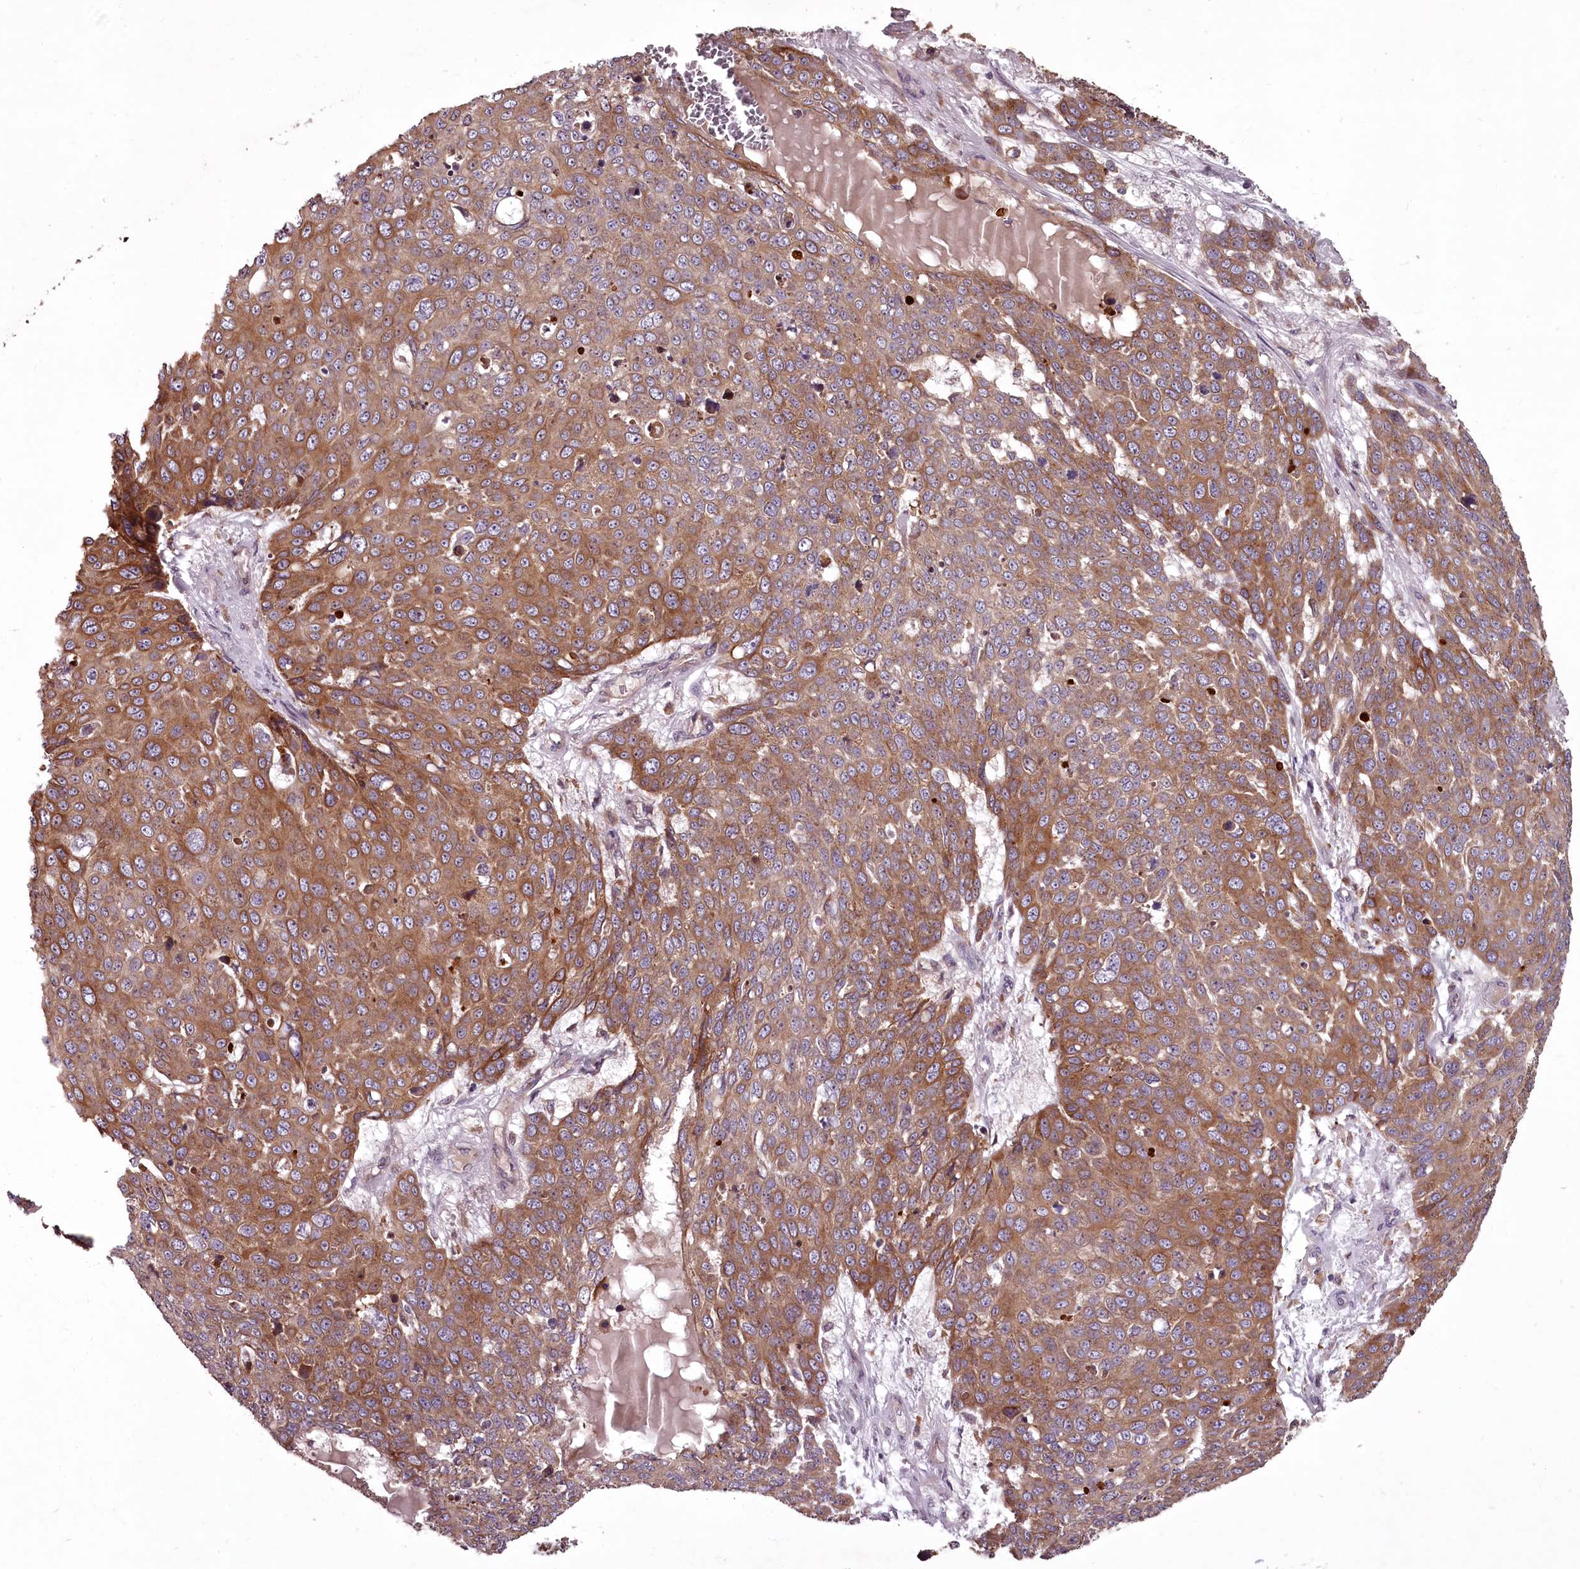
{"staining": {"intensity": "moderate", "quantity": ">75%", "location": "cytoplasmic/membranous"}, "tissue": "skin cancer", "cell_type": "Tumor cells", "image_type": "cancer", "snomed": [{"axis": "morphology", "description": "Squamous cell carcinoma, NOS"}, {"axis": "topography", "description": "Skin"}], "caption": "Immunohistochemical staining of human squamous cell carcinoma (skin) exhibits medium levels of moderate cytoplasmic/membranous protein positivity in approximately >75% of tumor cells.", "gene": "STX6", "patient": {"sex": "male", "age": 71}}